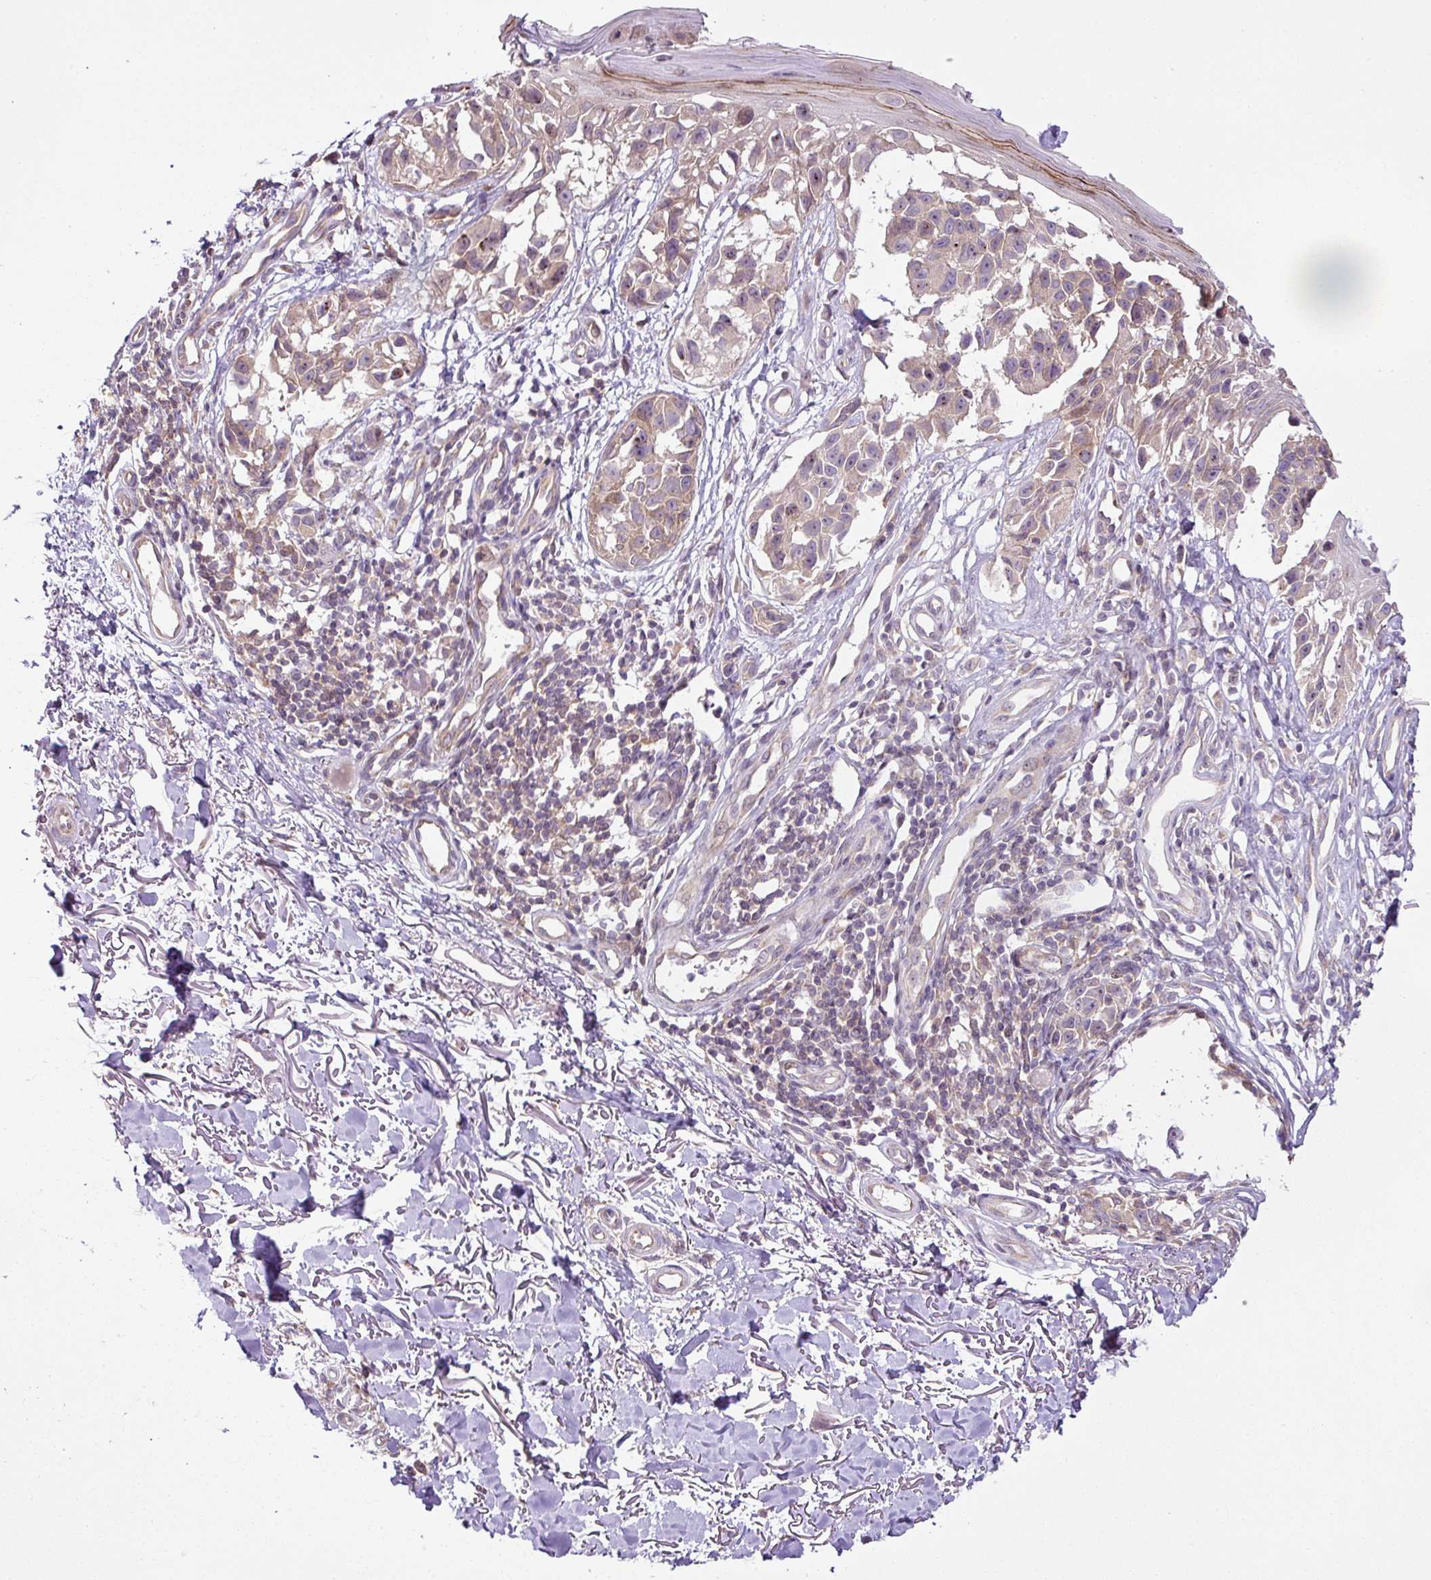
{"staining": {"intensity": "weak", "quantity": "<25%", "location": "cytoplasmic/membranous"}, "tissue": "melanoma", "cell_type": "Tumor cells", "image_type": "cancer", "snomed": [{"axis": "morphology", "description": "Malignant melanoma, NOS"}, {"axis": "topography", "description": "Skin"}], "caption": "Melanoma was stained to show a protein in brown. There is no significant expression in tumor cells.", "gene": "COX18", "patient": {"sex": "male", "age": 73}}